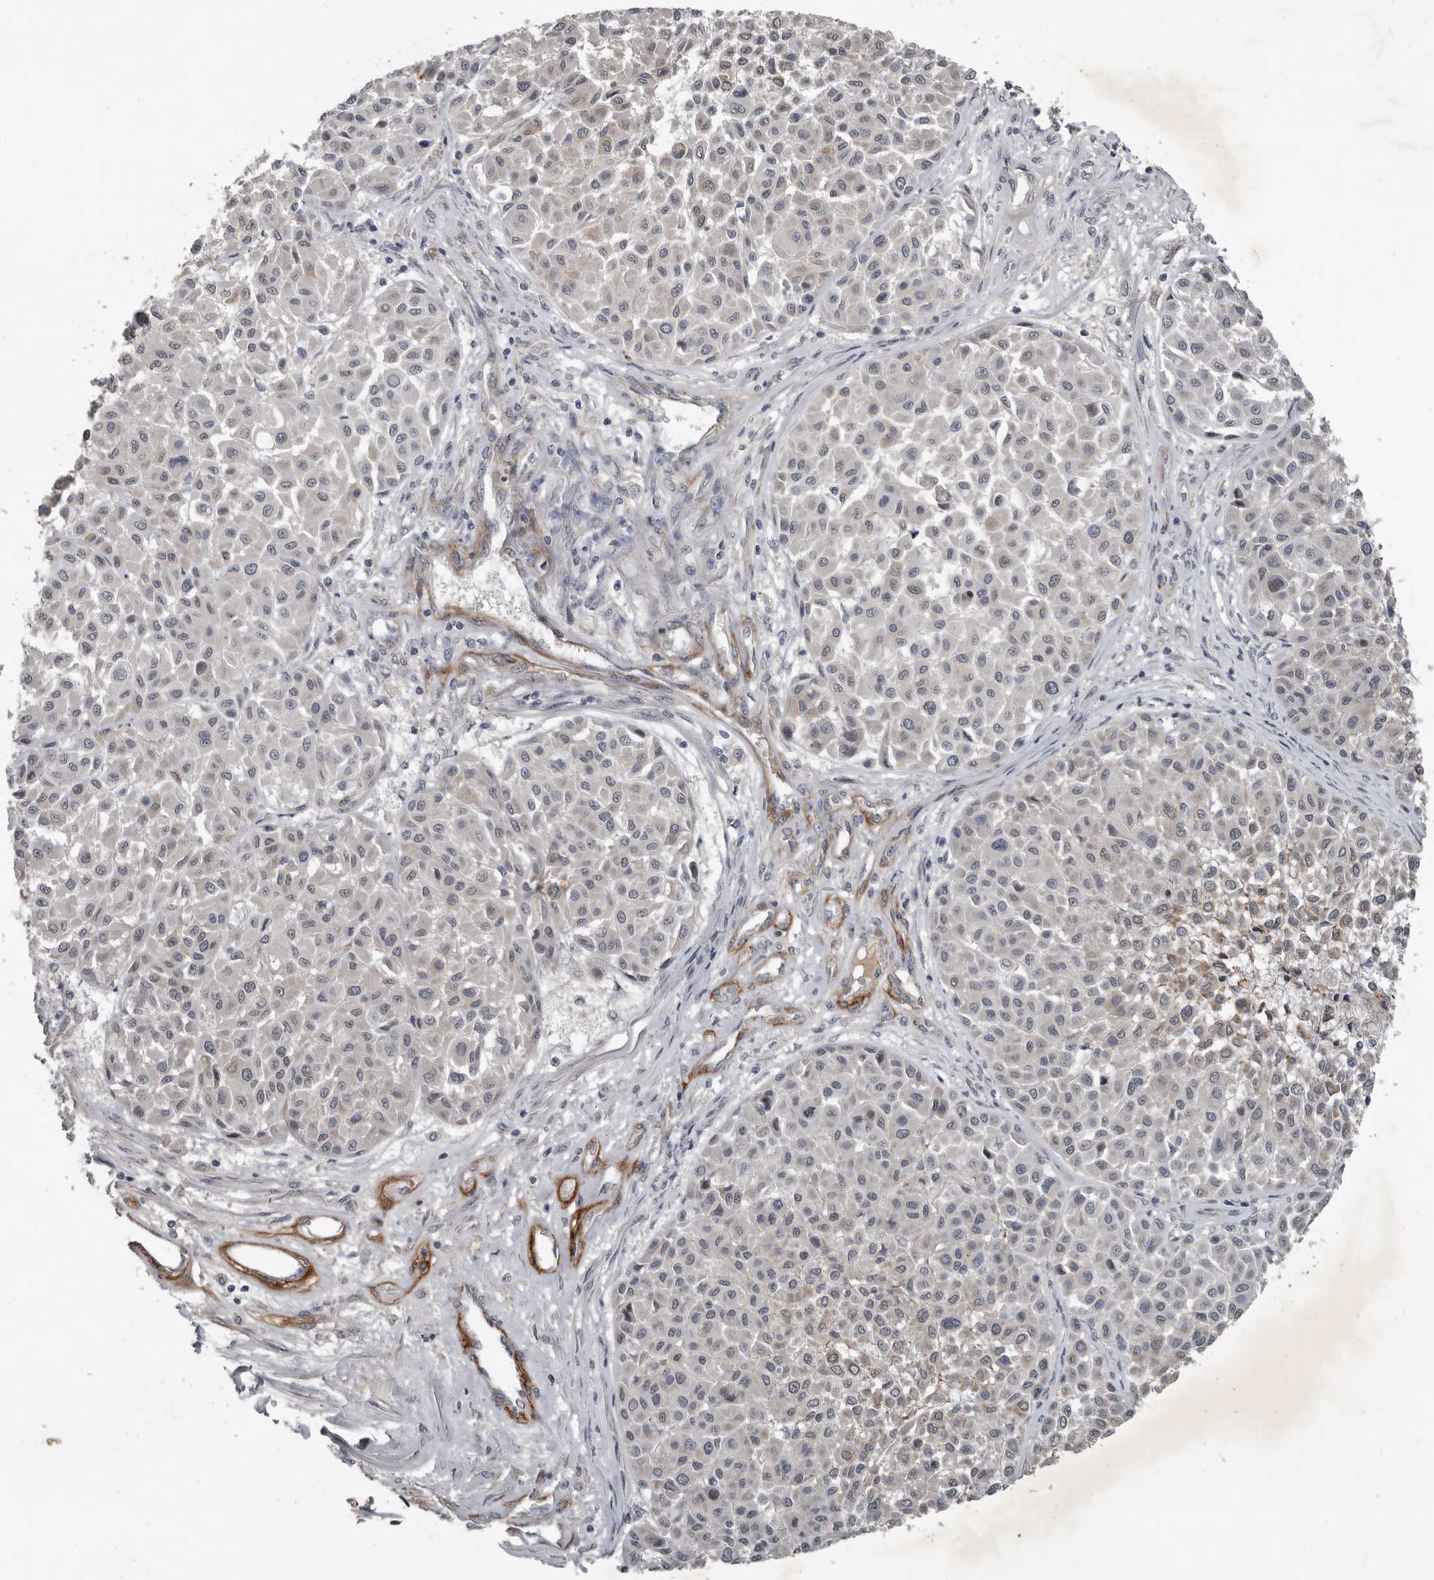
{"staining": {"intensity": "negative", "quantity": "none", "location": "none"}, "tissue": "melanoma", "cell_type": "Tumor cells", "image_type": "cancer", "snomed": [{"axis": "morphology", "description": "Malignant melanoma, Metastatic site"}, {"axis": "topography", "description": "Soft tissue"}], "caption": "DAB immunohistochemical staining of human melanoma shows no significant positivity in tumor cells.", "gene": "C1orf216", "patient": {"sex": "male", "age": 41}}